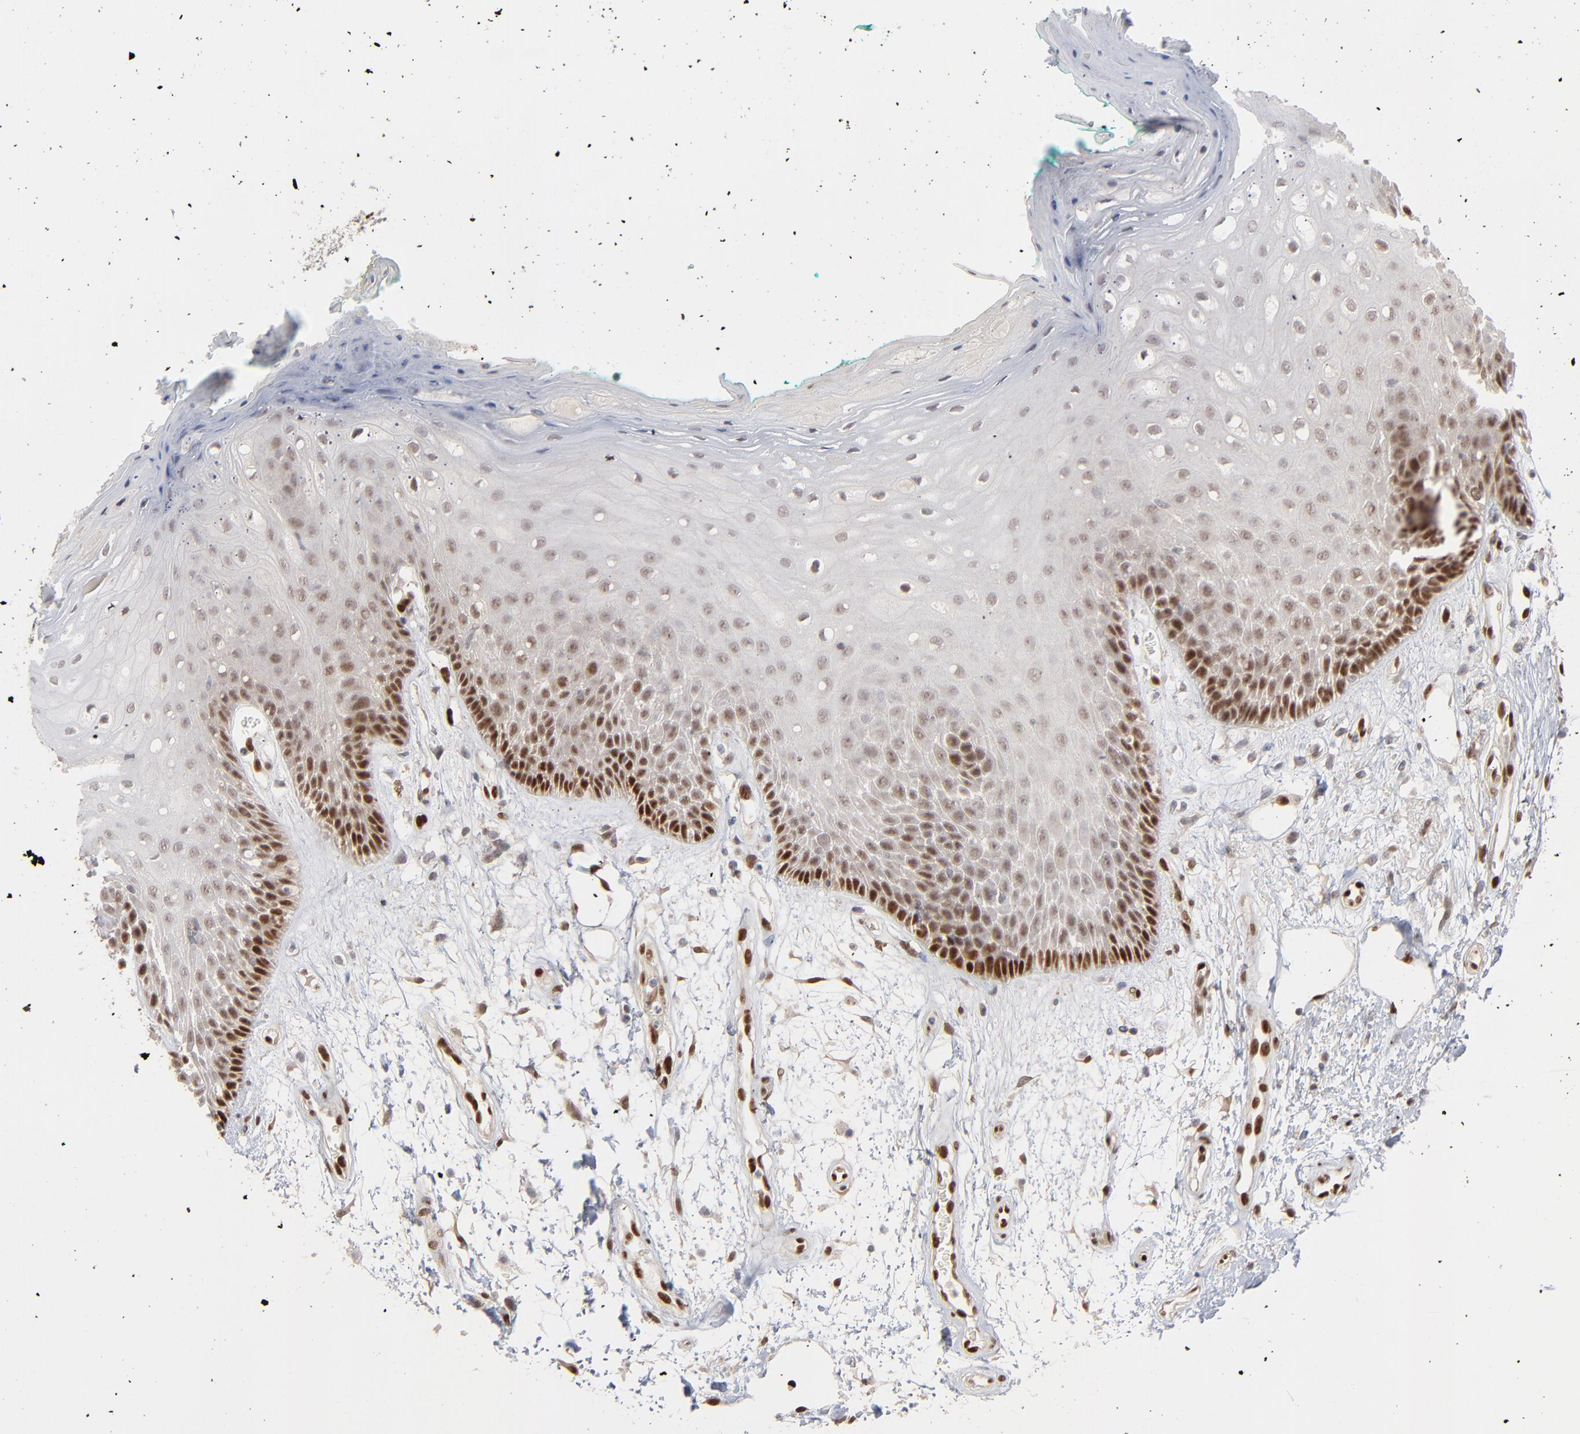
{"staining": {"intensity": "strong", "quantity": "<25%", "location": "nuclear"}, "tissue": "oral mucosa", "cell_type": "Squamous epithelial cells", "image_type": "normal", "snomed": [{"axis": "morphology", "description": "Normal tissue, NOS"}, {"axis": "morphology", "description": "Squamous cell carcinoma, NOS"}, {"axis": "topography", "description": "Skeletal muscle"}, {"axis": "topography", "description": "Oral tissue"}, {"axis": "topography", "description": "Head-Neck"}], "caption": "Strong nuclear positivity is identified in about <25% of squamous epithelial cells in normal oral mucosa. (Brightfield microscopy of DAB IHC at high magnification).", "gene": "NFIB", "patient": {"sex": "female", "age": 84}}